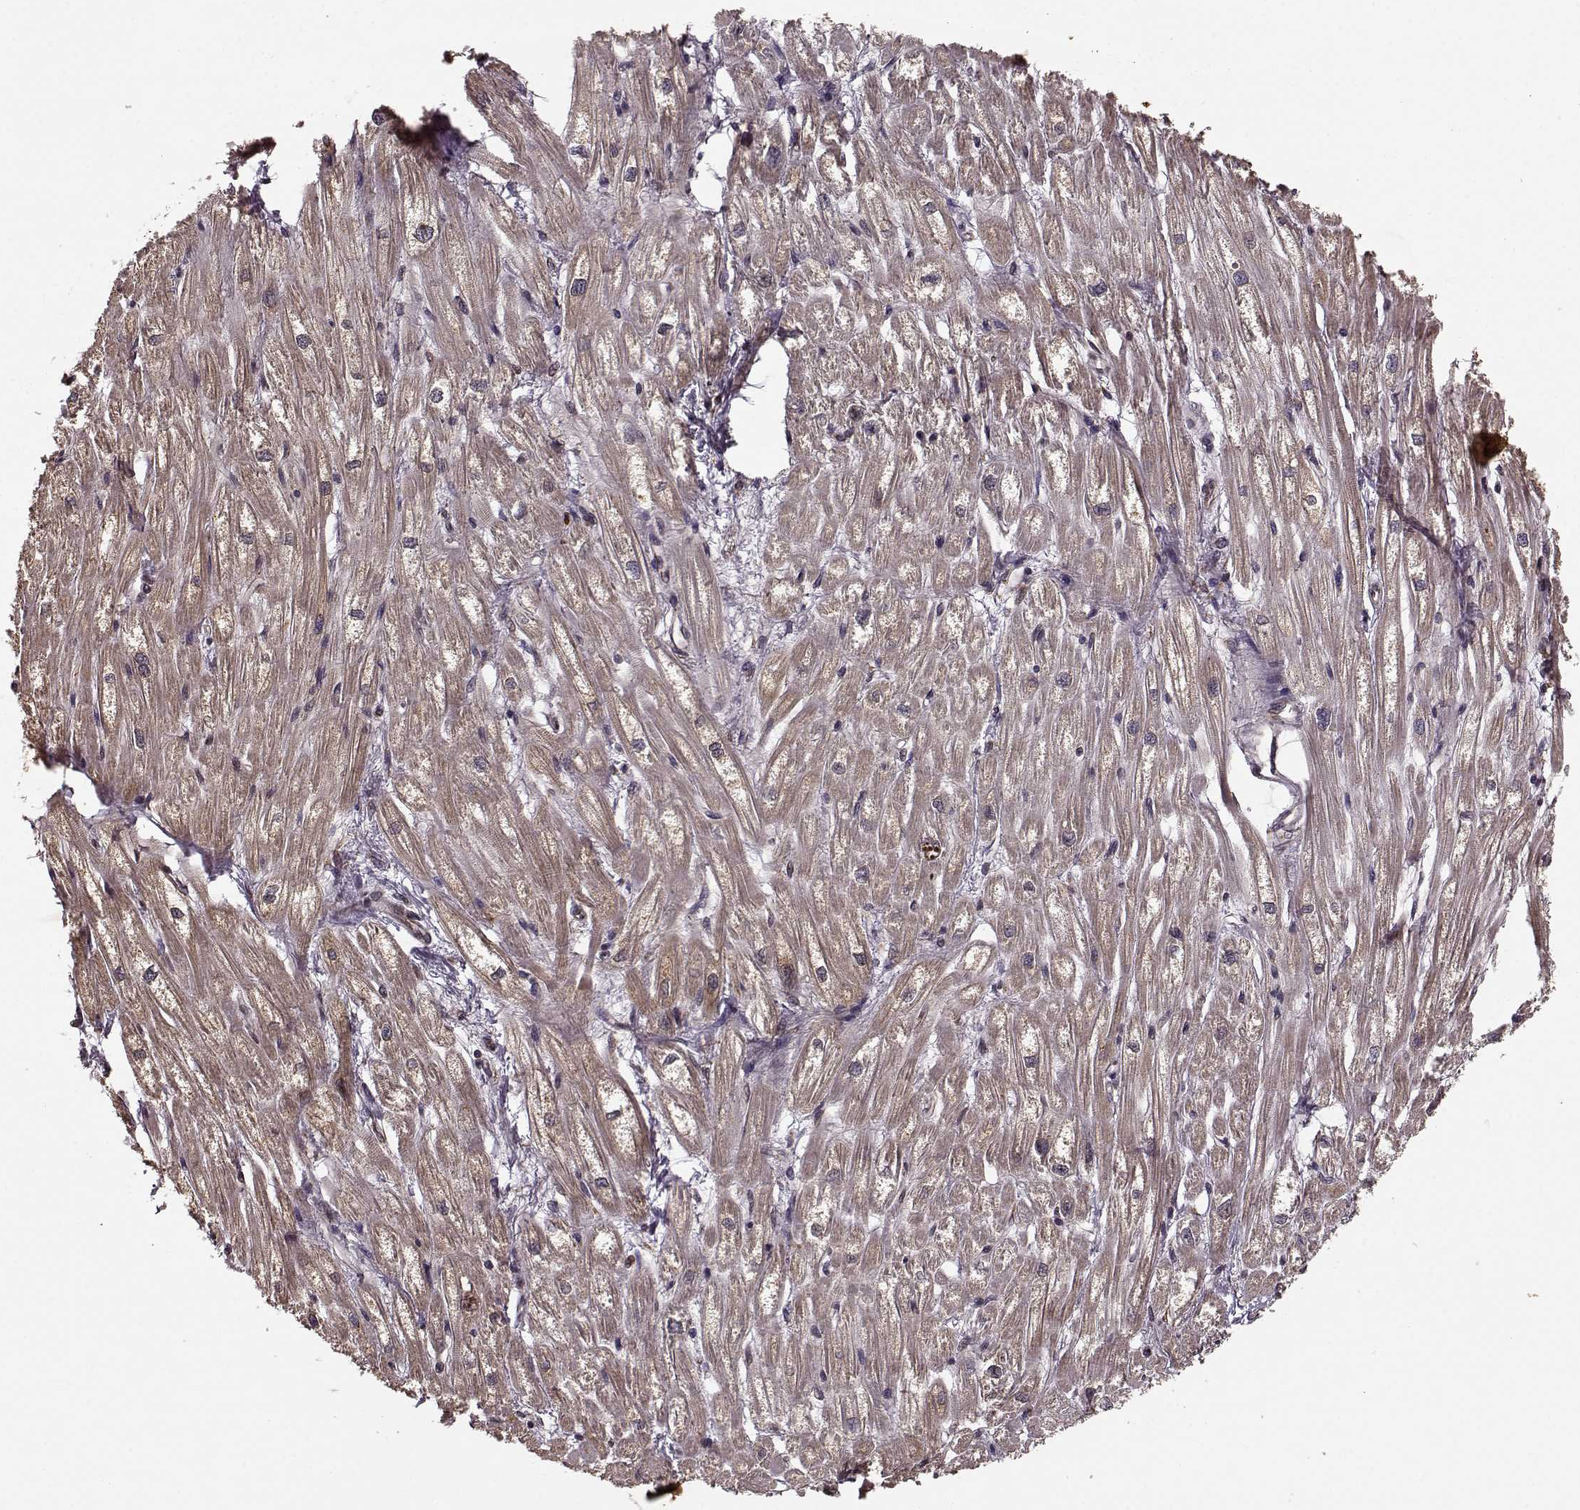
{"staining": {"intensity": "weak", "quantity": "<25%", "location": "cytoplasmic/membranous"}, "tissue": "heart muscle", "cell_type": "Cardiomyocytes", "image_type": "normal", "snomed": [{"axis": "morphology", "description": "Normal tissue, NOS"}, {"axis": "topography", "description": "Heart"}], "caption": "High power microscopy photomicrograph of an immunohistochemistry (IHC) histopathology image of normal heart muscle, revealing no significant positivity in cardiomyocytes. (Brightfield microscopy of DAB (3,3'-diaminobenzidine) immunohistochemistry at high magnification).", "gene": "YIPF5", "patient": {"sex": "male", "age": 61}}